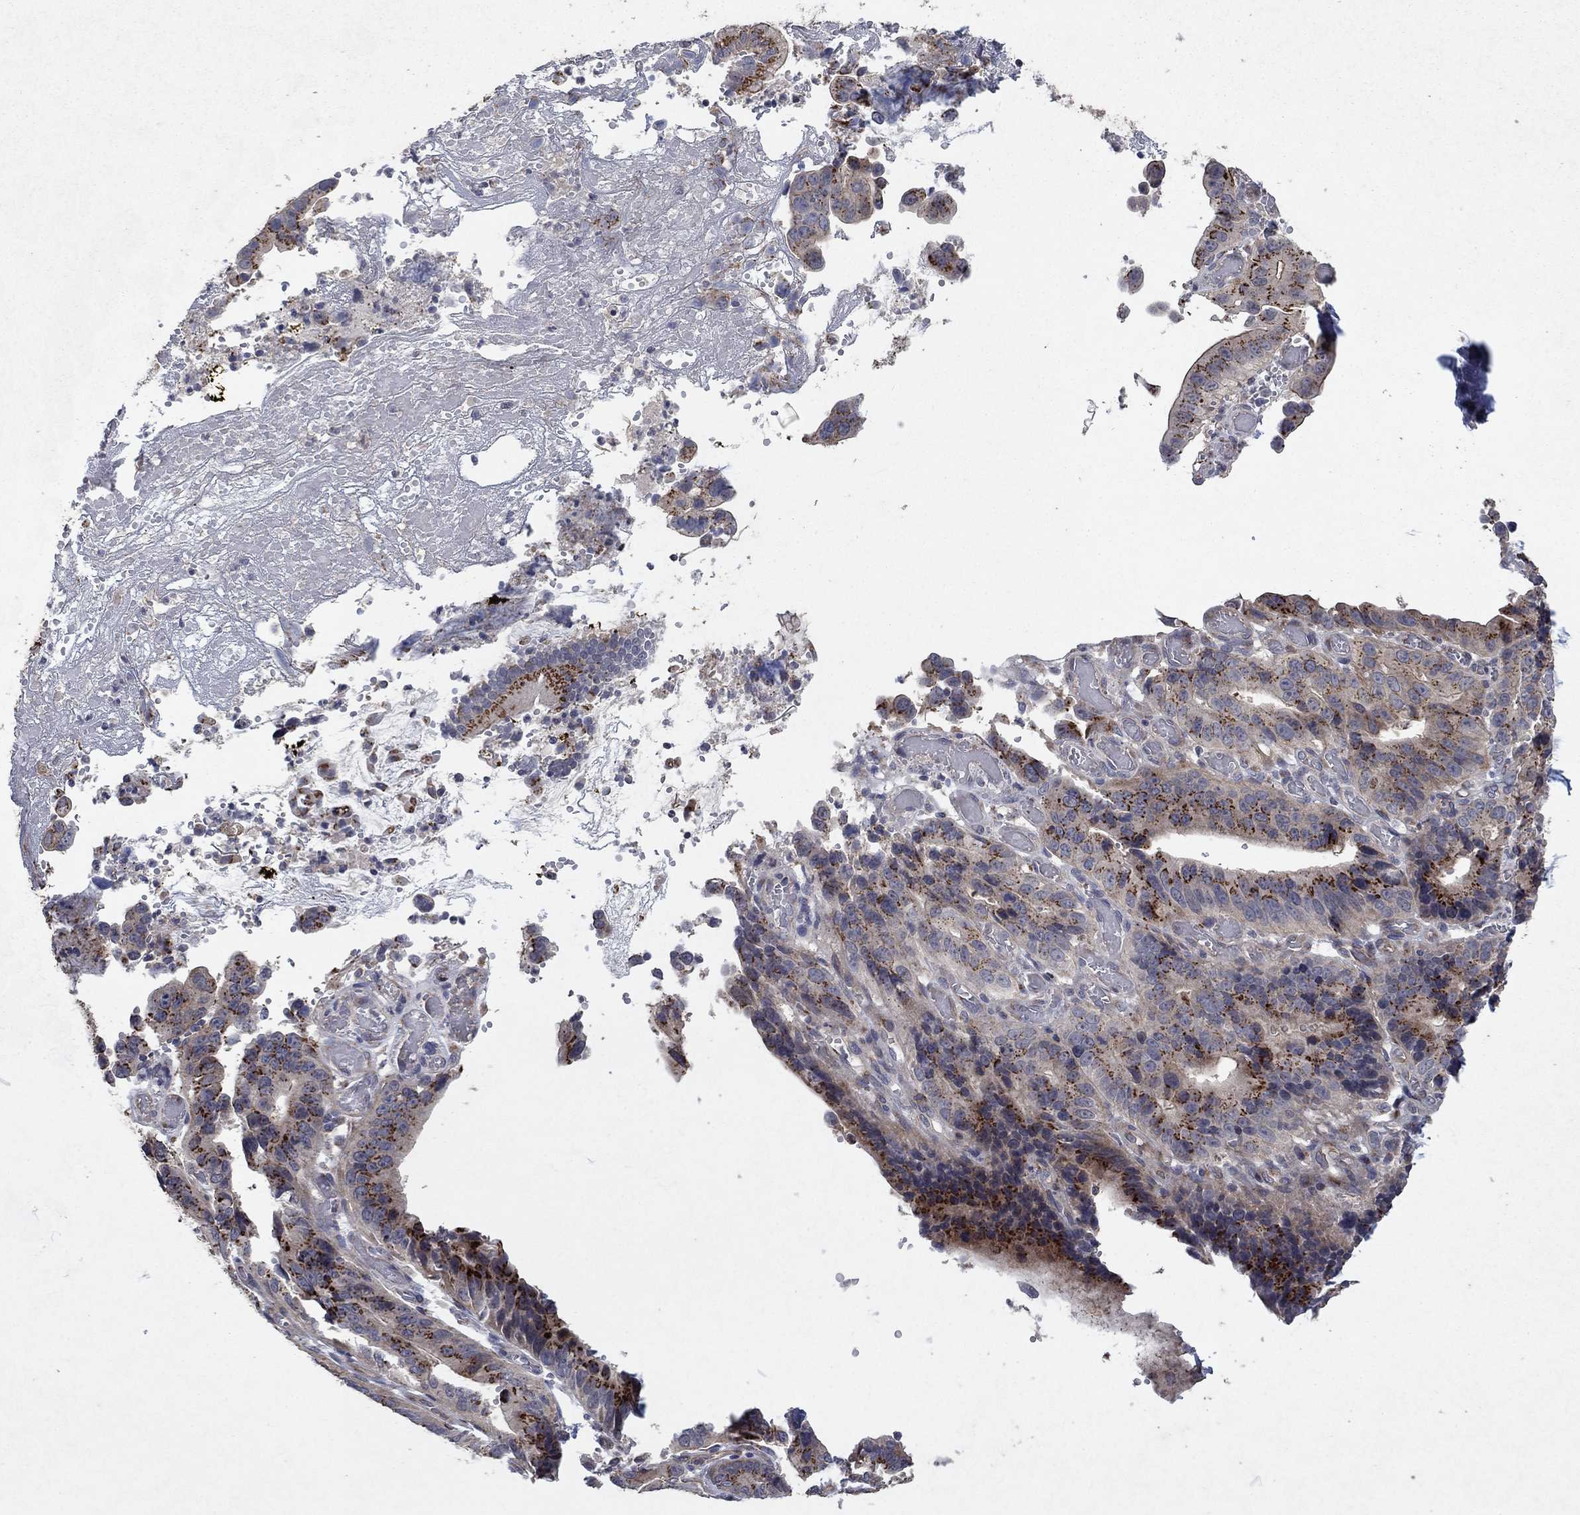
{"staining": {"intensity": "strong", "quantity": ">75%", "location": "cytoplasmic/membranous"}, "tissue": "stomach cancer", "cell_type": "Tumor cells", "image_type": "cancer", "snomed": [{"axis": "morphology", "description": "Adenocarcinoma, NOS"}, {"axis": "topography", "description": "Stomach"}], "caption": "This image displays immunohistochemistry staining of human stomach cancer, with high strong cytoplasmic/membranous positivity in approximately >75% of tumor cells.", "gene": "FRG1", "patient": {"sex": "male", "age": 84}}